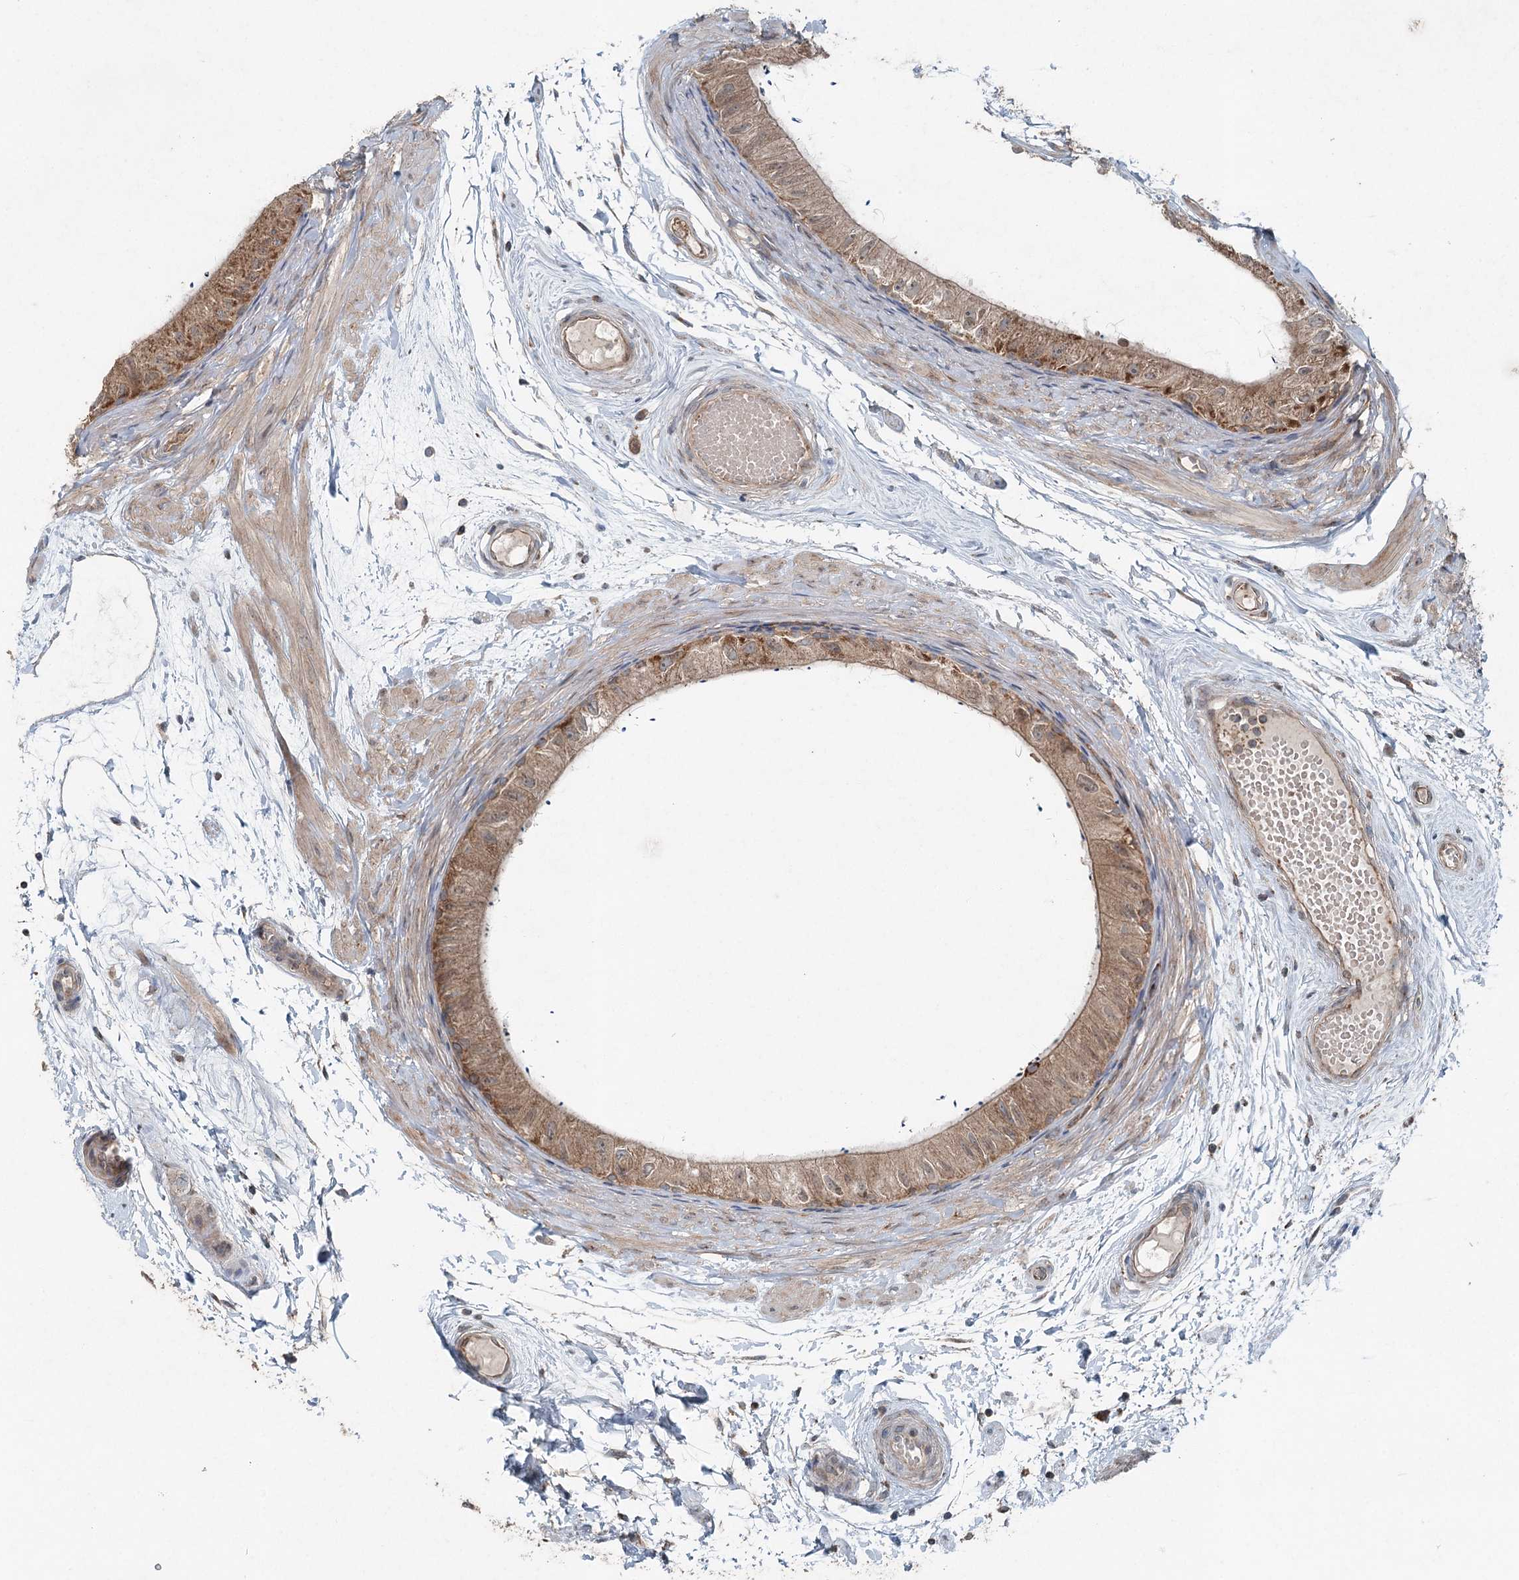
{"staining": {"intensity": "moderate", "quantity": ">75%", "location": "cytoplasmic/membranous"}, "tissue": "epididymis", "cell_type": "Glandular cells", "image_type": "normal", "snomed": [{"axis": "morphology", "description": "Normal tissue, NOS"}, {"axis": "topography", "description": "Epididymis"}], "caption": "This is a micrograph of immunohistochemistry (IHC) staining of normal epididymis, which shows moderate positivity in the cytoplasmic/membranous of glandular cells.", "gene": "SKIC3", "patient": {"sex": "male", "age": 50}}